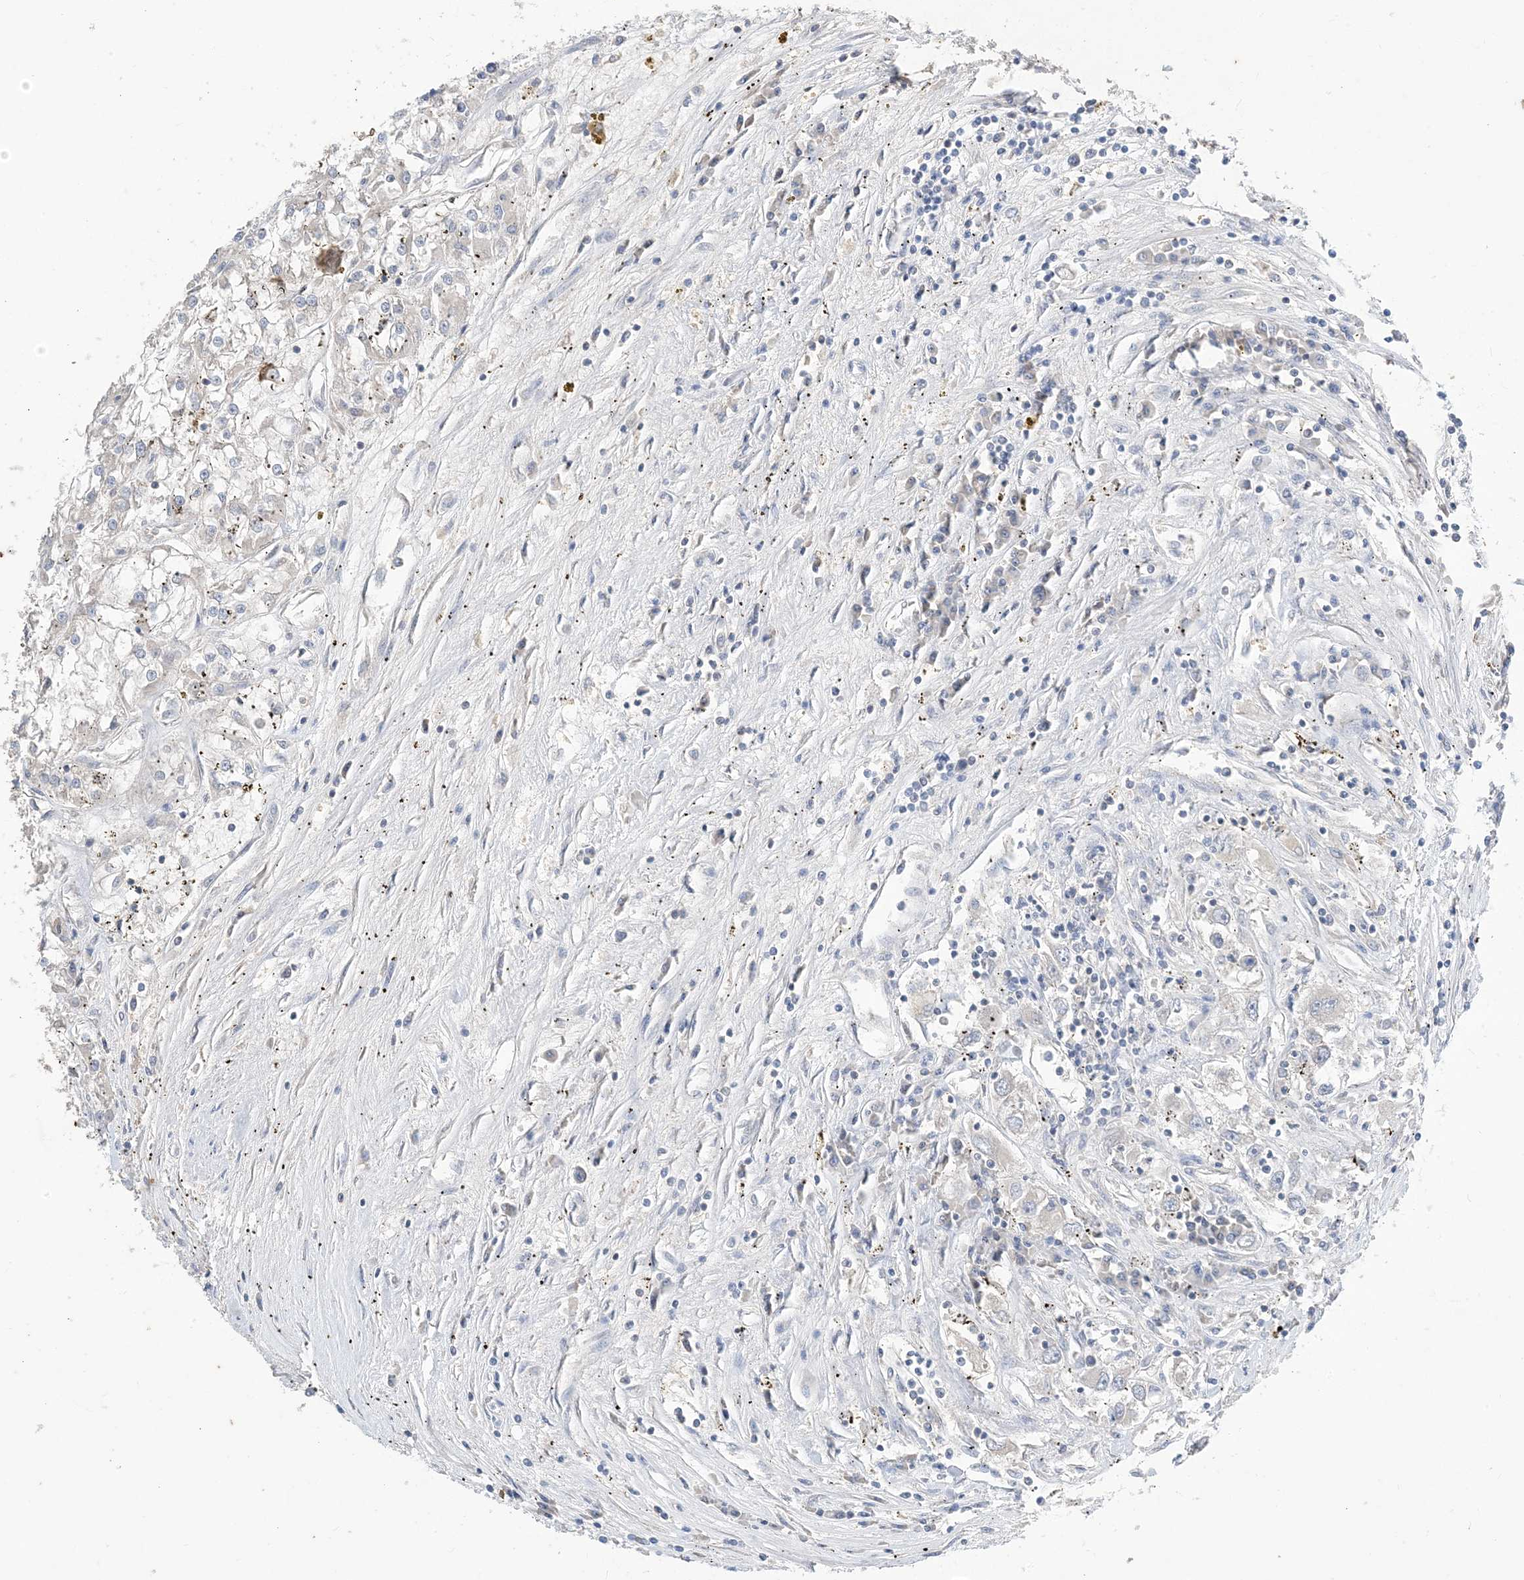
{"staining": {"intensity": "negative", "quantity": "none", "location": "none"}, "tissue": "renal cancer", "cell_type": "Tumor cells", "image_type": "cancer", "snomed": [{"axis": "morphology", "description": "Adenocarcinoma, NOS"}, {"axis": "topography", "description": "Kidney"}], "caption": "Tumor cells are negative for protein expression in human renal cancer.", "gene": "KPRP", "patient": {"sex": "female", "age": 52}}